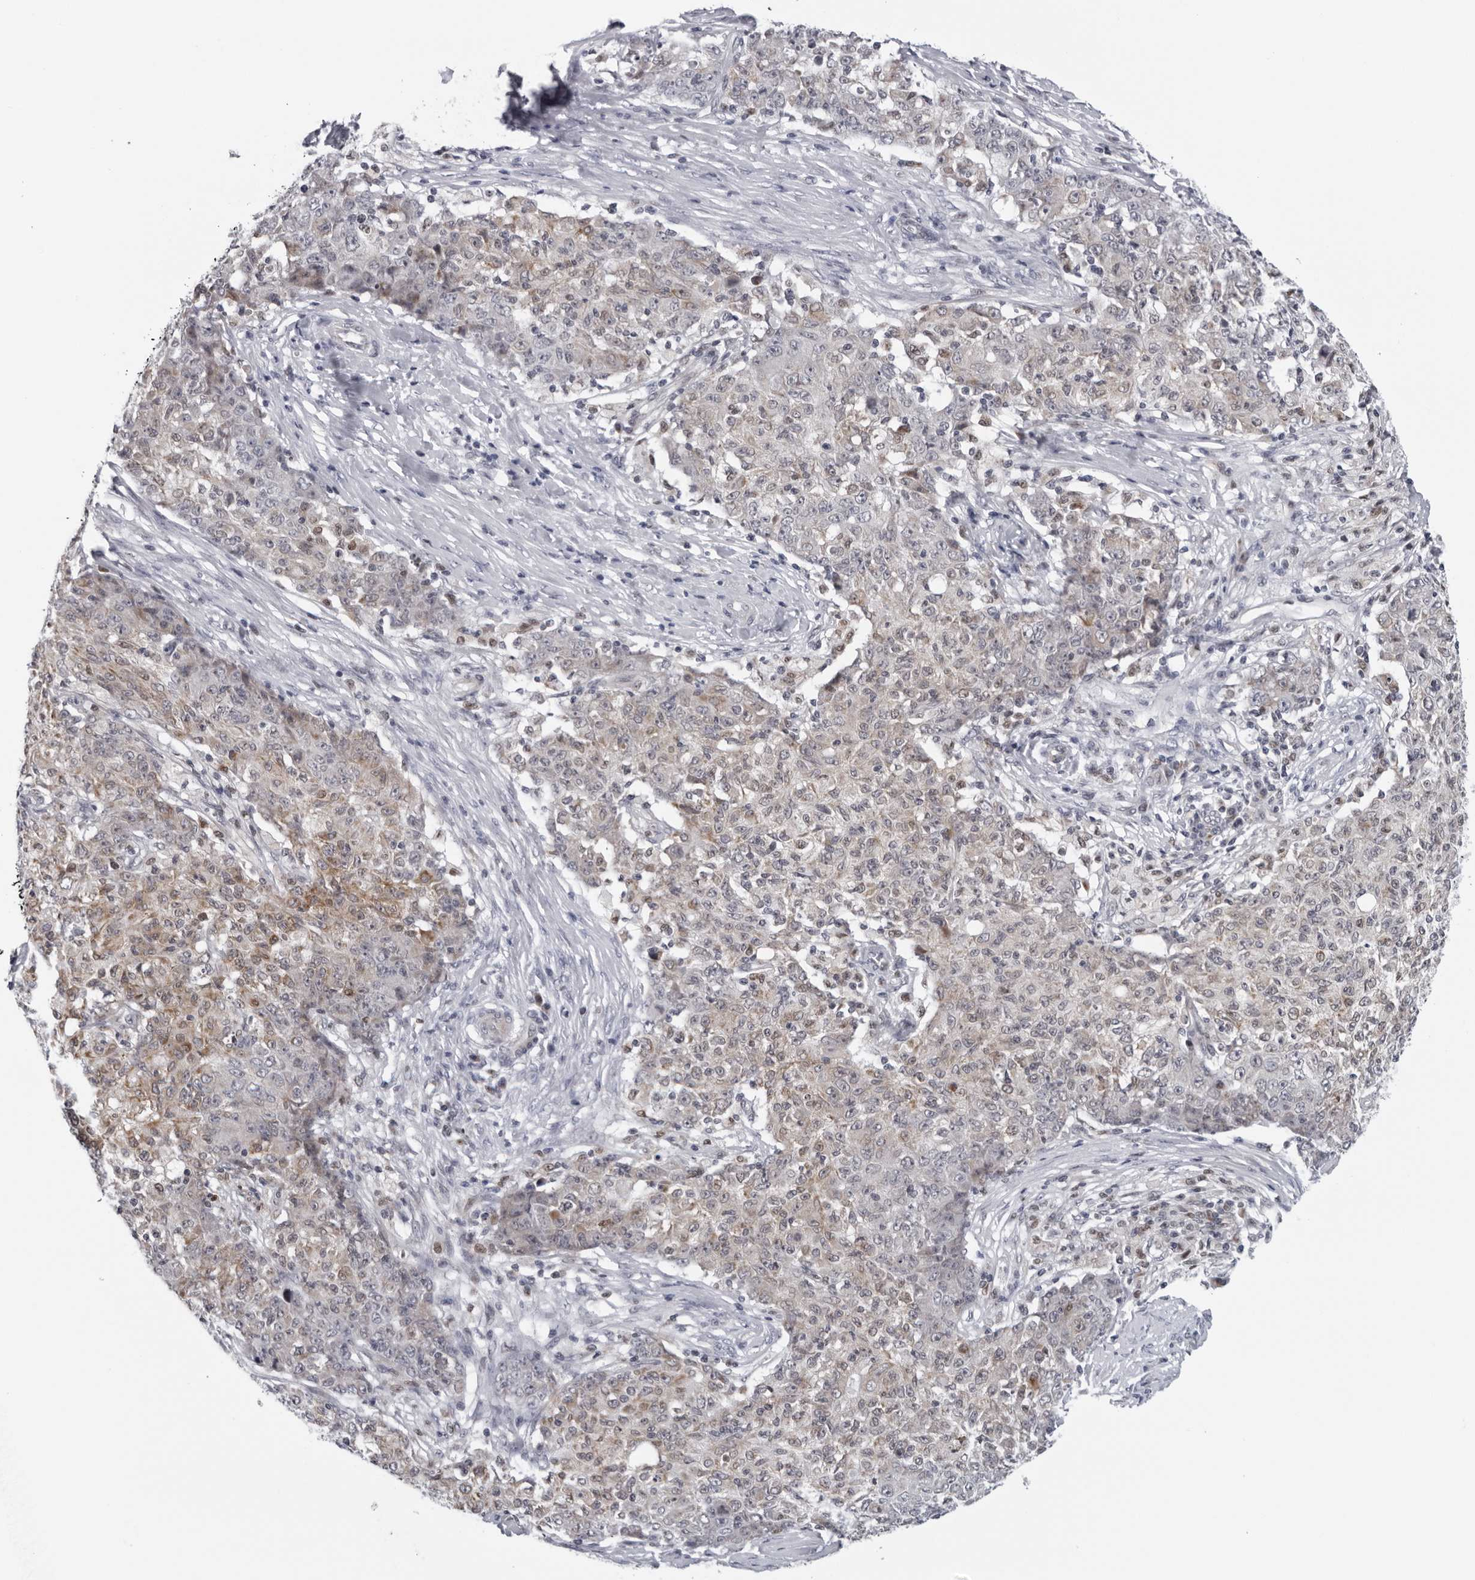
{"staining": {"intensity": "moderate", "quantity": "<25%", "location": "cytoplasmic/membranous"}, "tissue": "ovarian cancer", "cell_type": "Tumor cells", "image_type": "cancer", "snomed": [{"axis": "morphology", "description": "Carcinoma, endometroid"}, {"axis": "topography", "description": "Ovary"}], "caption": "Immunohistochemistry (IHC) photomicrograph of neoplastic tissue: endometroid carcinoma (ovarian) stained using immunohistochemistry demonstrates low levels of moderate protein expression localized specifically in the cytoplasmic/membranous of tumor cells, appearing as a cytoplasmic/membranous brown color.", "gene": "CPT2", "patient": {"sex": "female", "age": 42}}